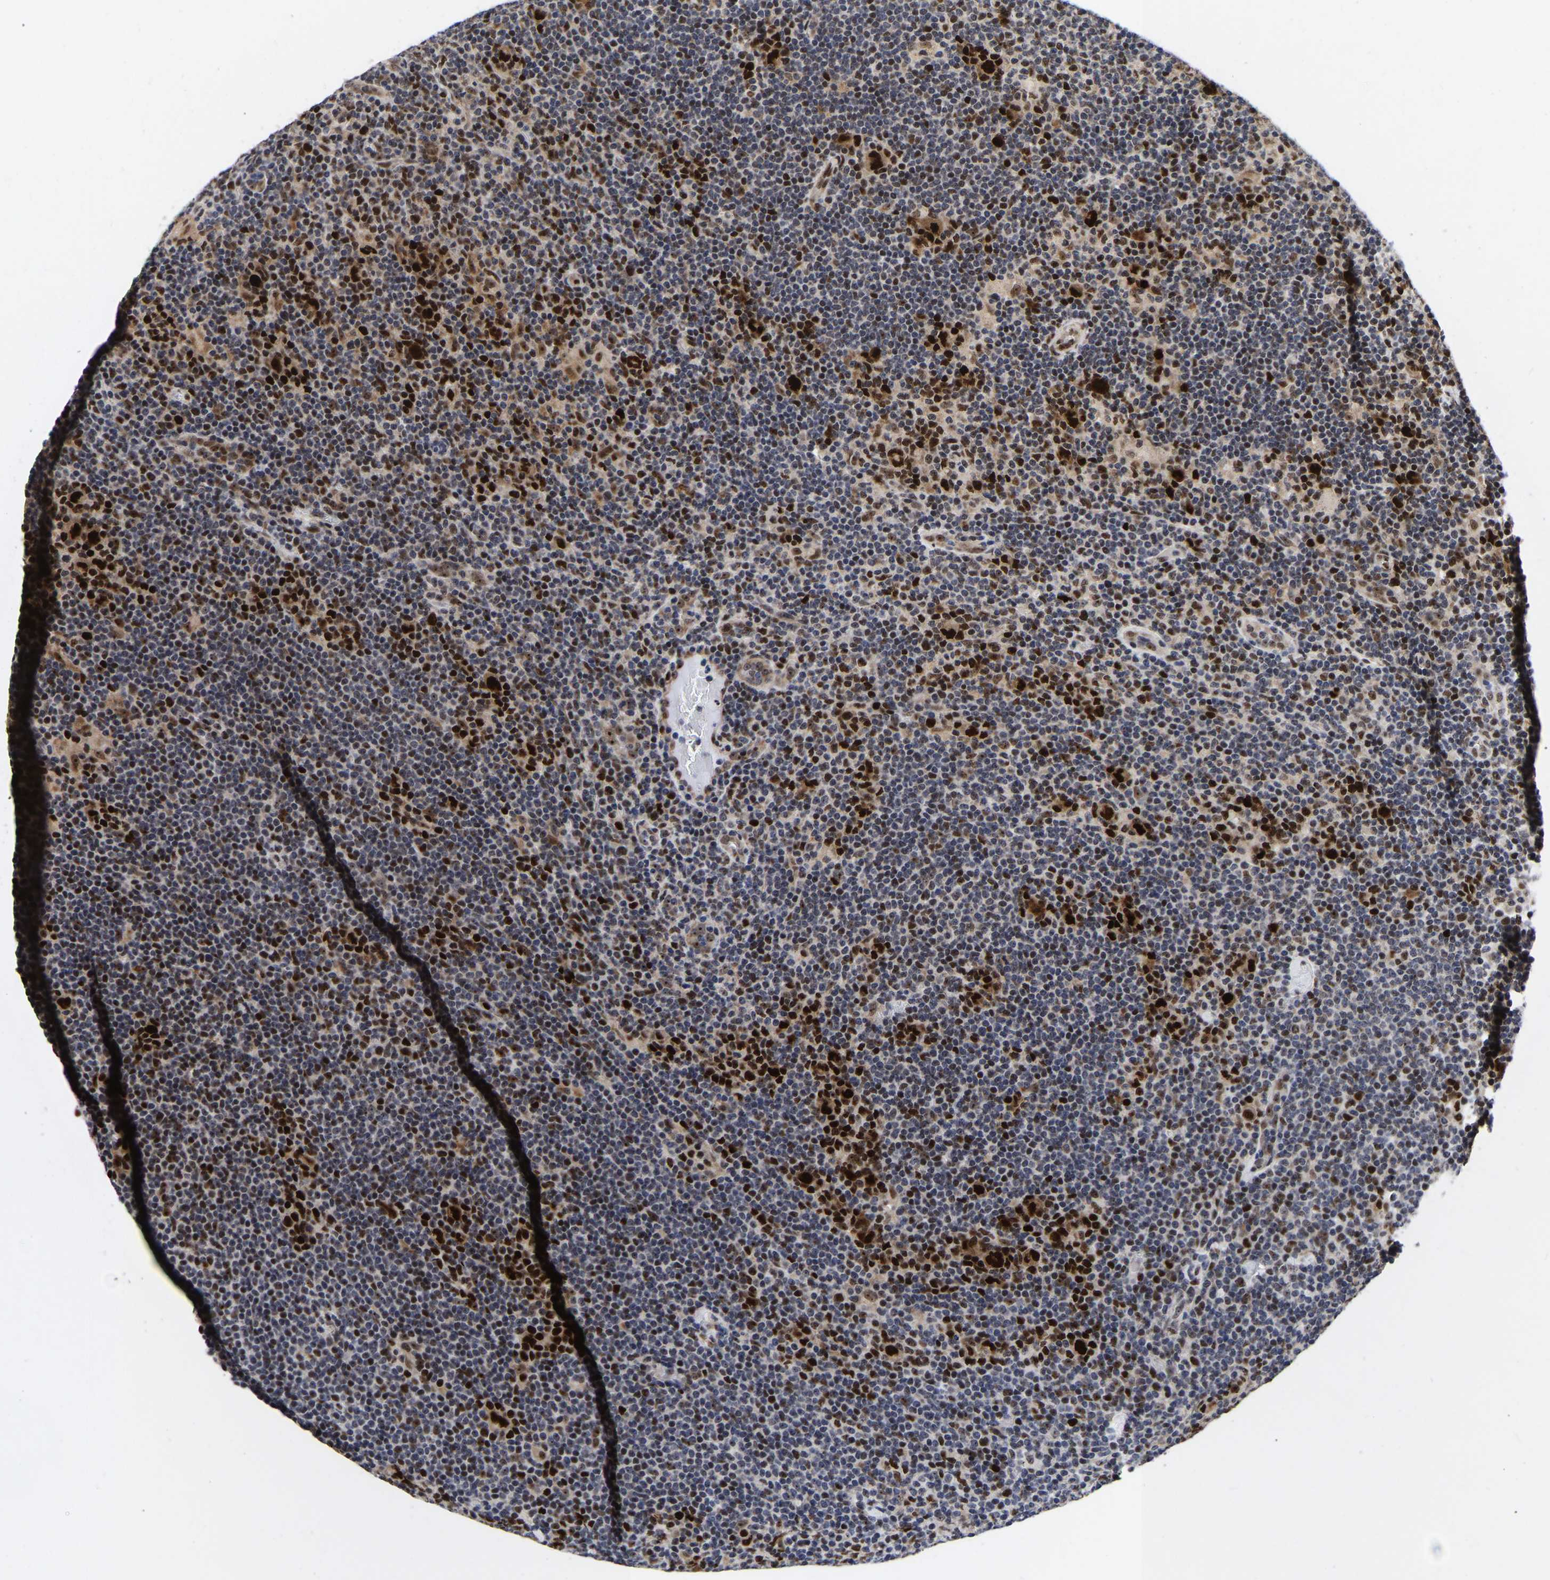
{"staining": {"intensity": "strong", "quantity": ">75%", "location": "cytoplasmic/membranous,nuclear"}, "tissue": "lymphoma", "cell_type": "Tumor cells", "image_type": "cancer", "snomed": [{"axis": "morphology", "description": "Hodgkin's disease, NOS"}, {"axis": "topography", "description": "Lymph node"}], "caption": "Tumor cells demonstrate high levels of strong cytoplasmic/membranous and nuclear staining in approximately >75% of cells in lymphoma.", "gene": "JUNB", "patient": {"sex": "female", "age": 57}}